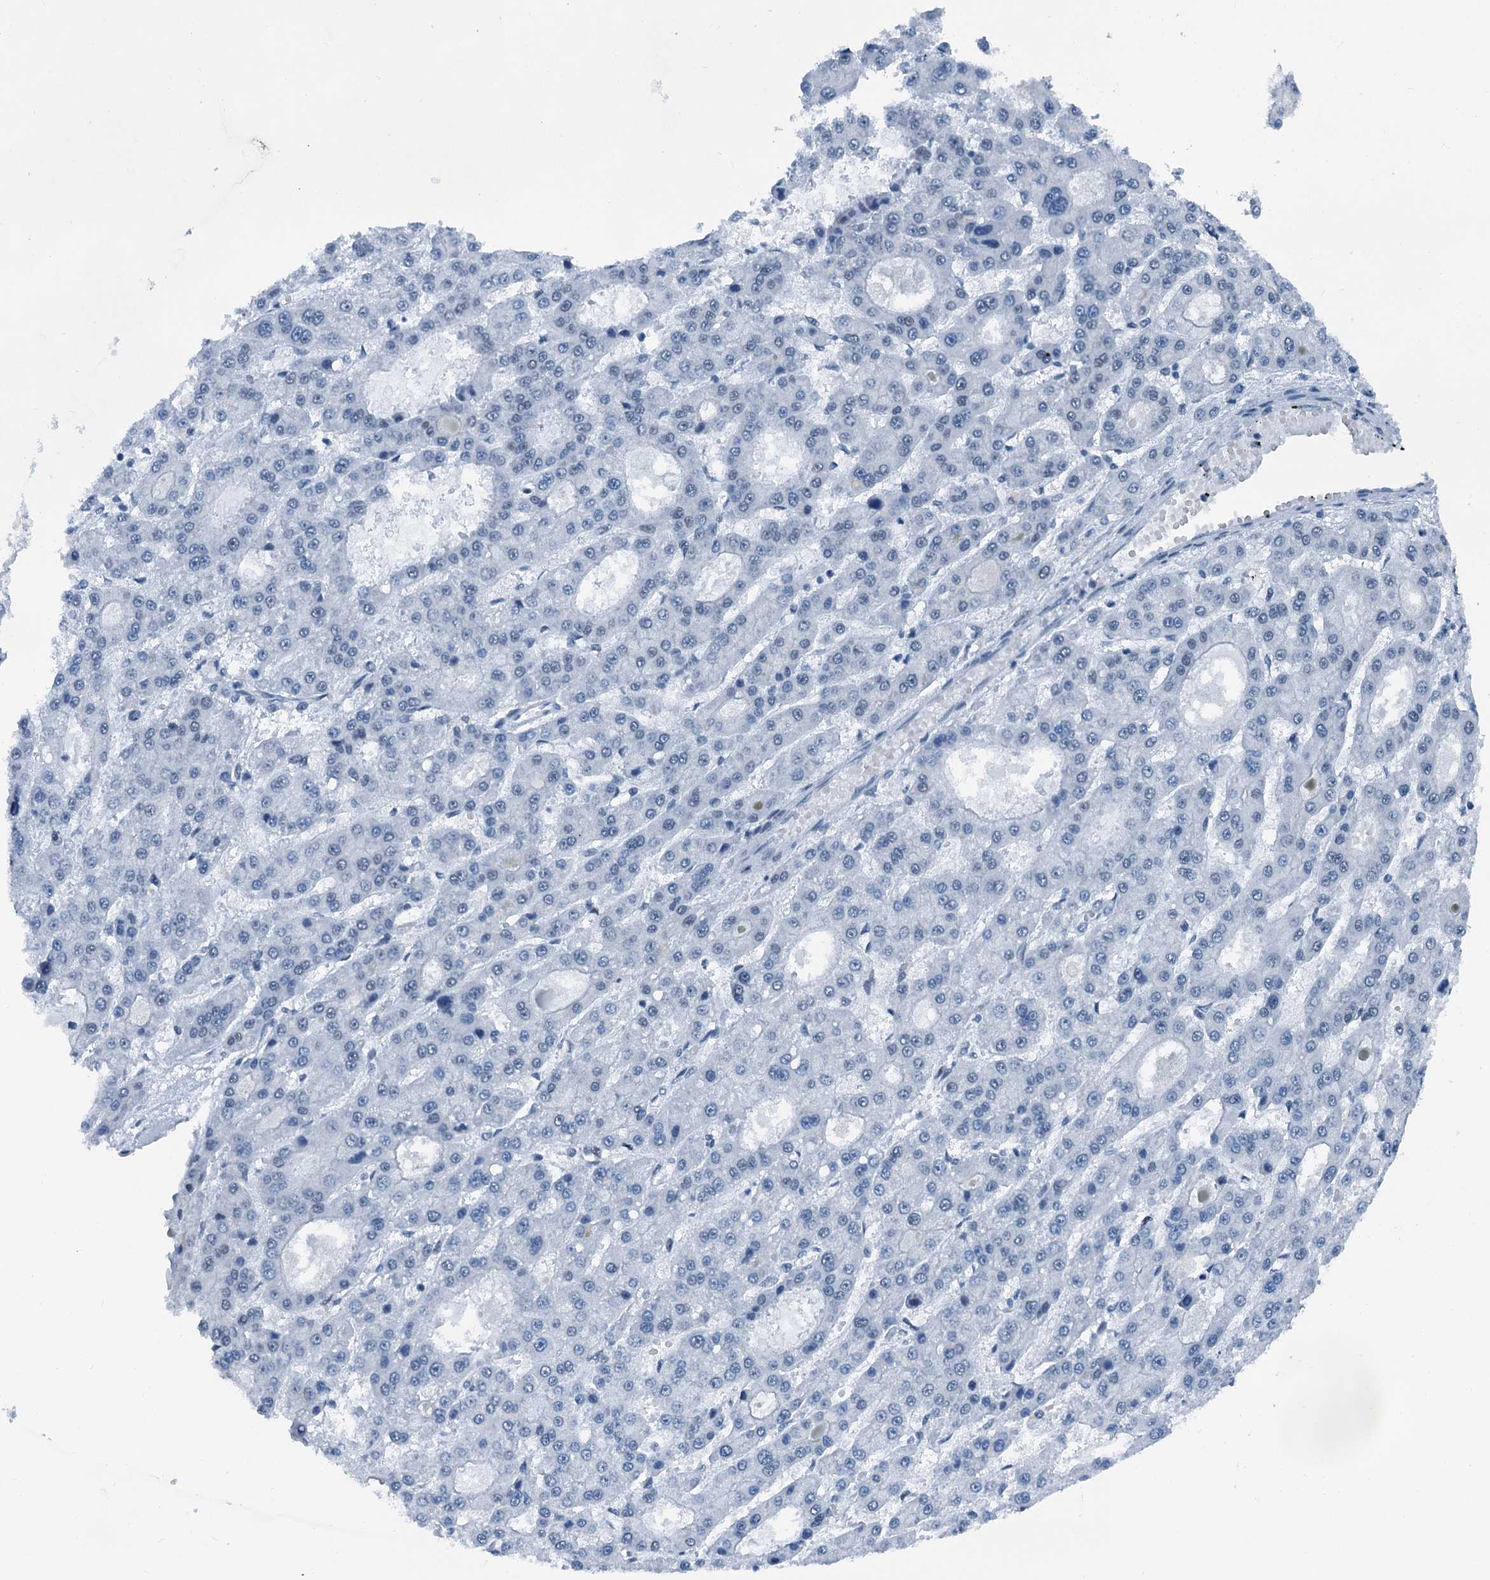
{"staining": {"intensity": "negative", "quantity": "none", "location": "none"}, "tissue": "liver cancer", "cell_type": "Tumor cells", "image_type": "cancer", "snomed": [{"axis": "morphology", "description": "Carcinoma, Hepatocellular, NOS"}, {"axis": "topography", "description": "Liver"}], "caption": "Immunohistochemistry image of hepatocellular carcinoma (liver) stained for a protein (brown), which exhibits no staining in tumor cells.", "gene": "TRPT1", "patient": {"sex": "male", "age": 70}}